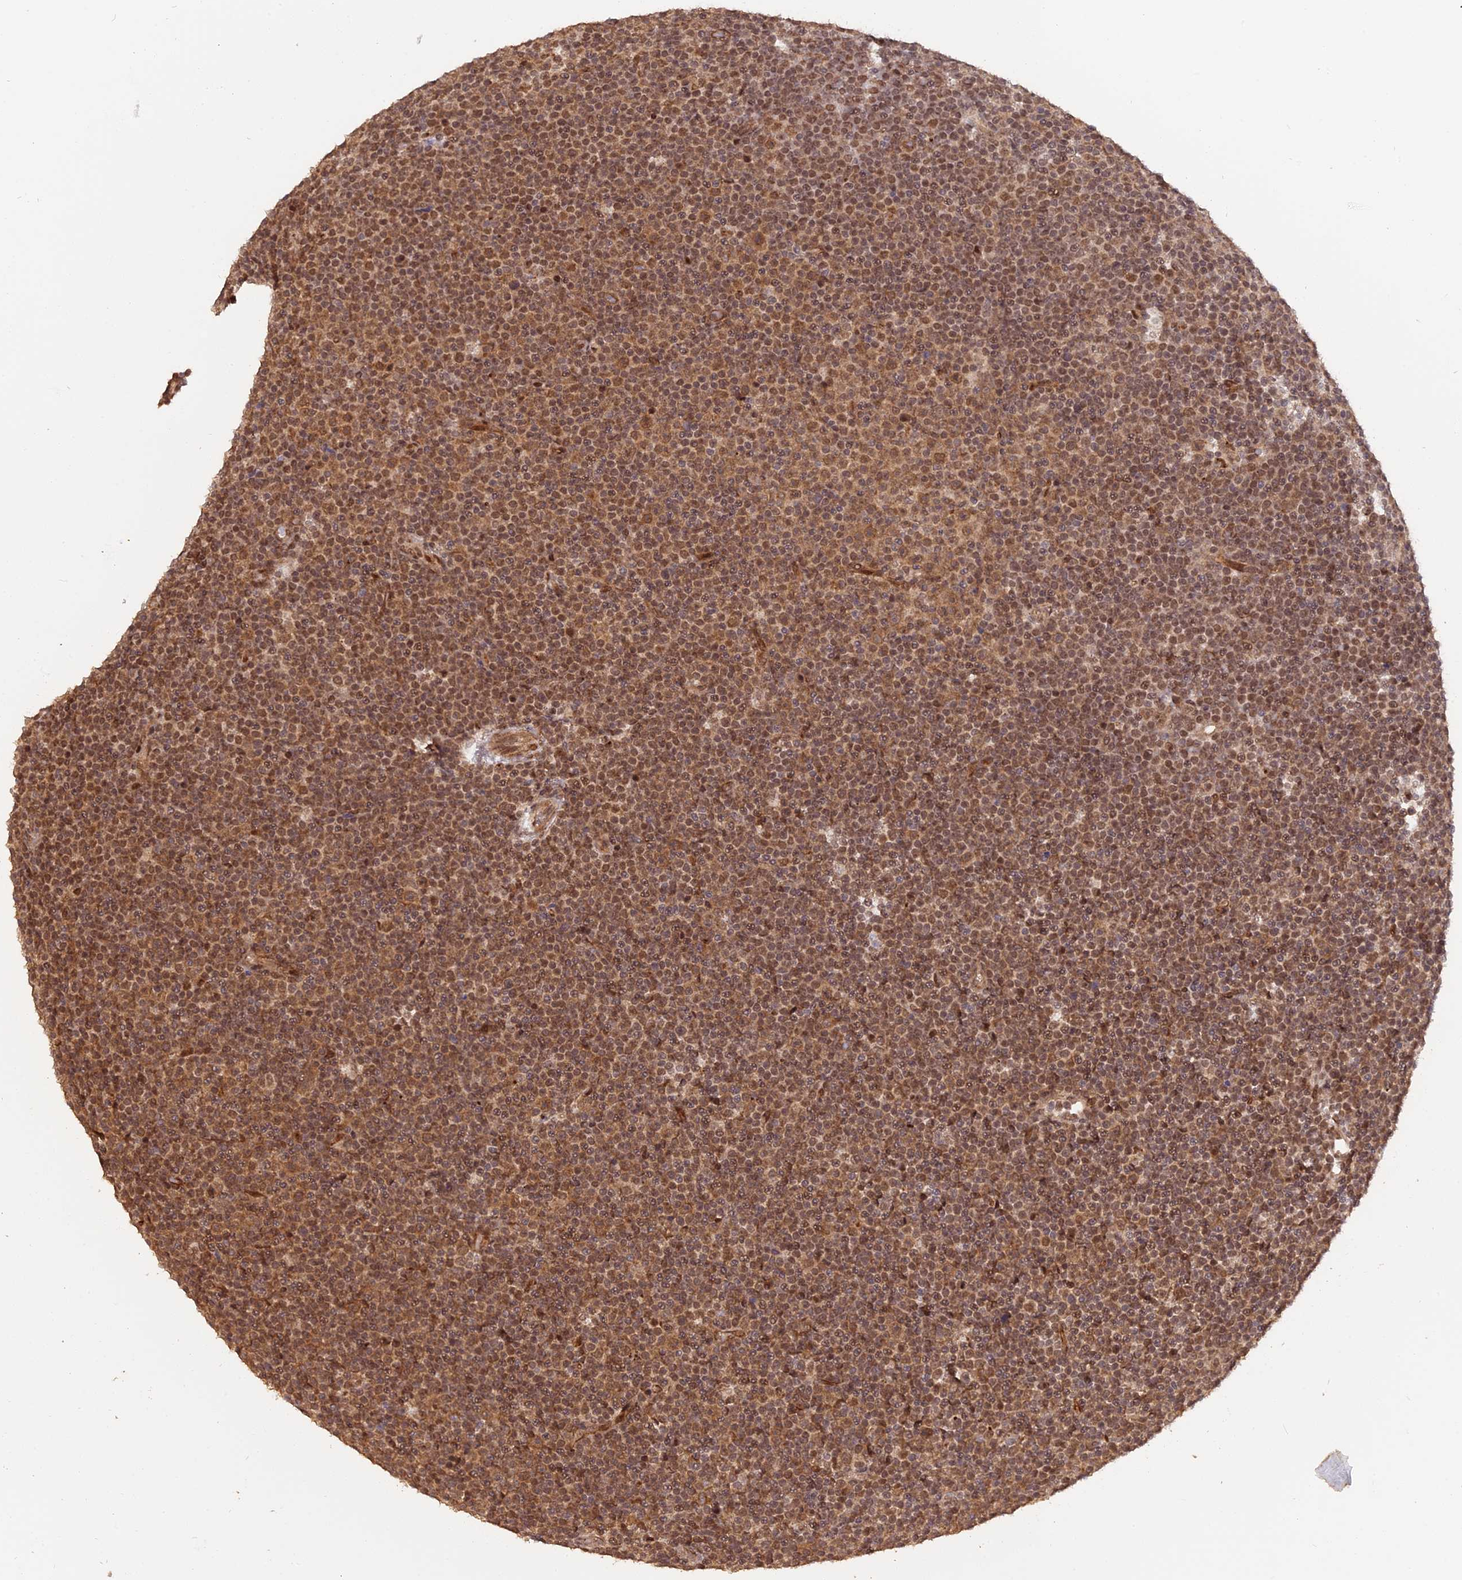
{"staining": {"intensity": "moderate", "quantity": ">75%", "location": "nuclear"}, "tissue": "lymphoma", "cell_type": "Tumor cells", "image_type": "cancer", "snomed": [{"axis": "morphology", "description": "Malignant lymphoma, non-Hodgkin's type, Low grade"}, {"axis": "topography", "description": "Lymph node"}], "caption": "Tumor cells reveal moderate nuclear expression in approximately >75% of cells in lymphoma.", "gene": "PKIG", "patient": {"sex": "female", "age": 67}}